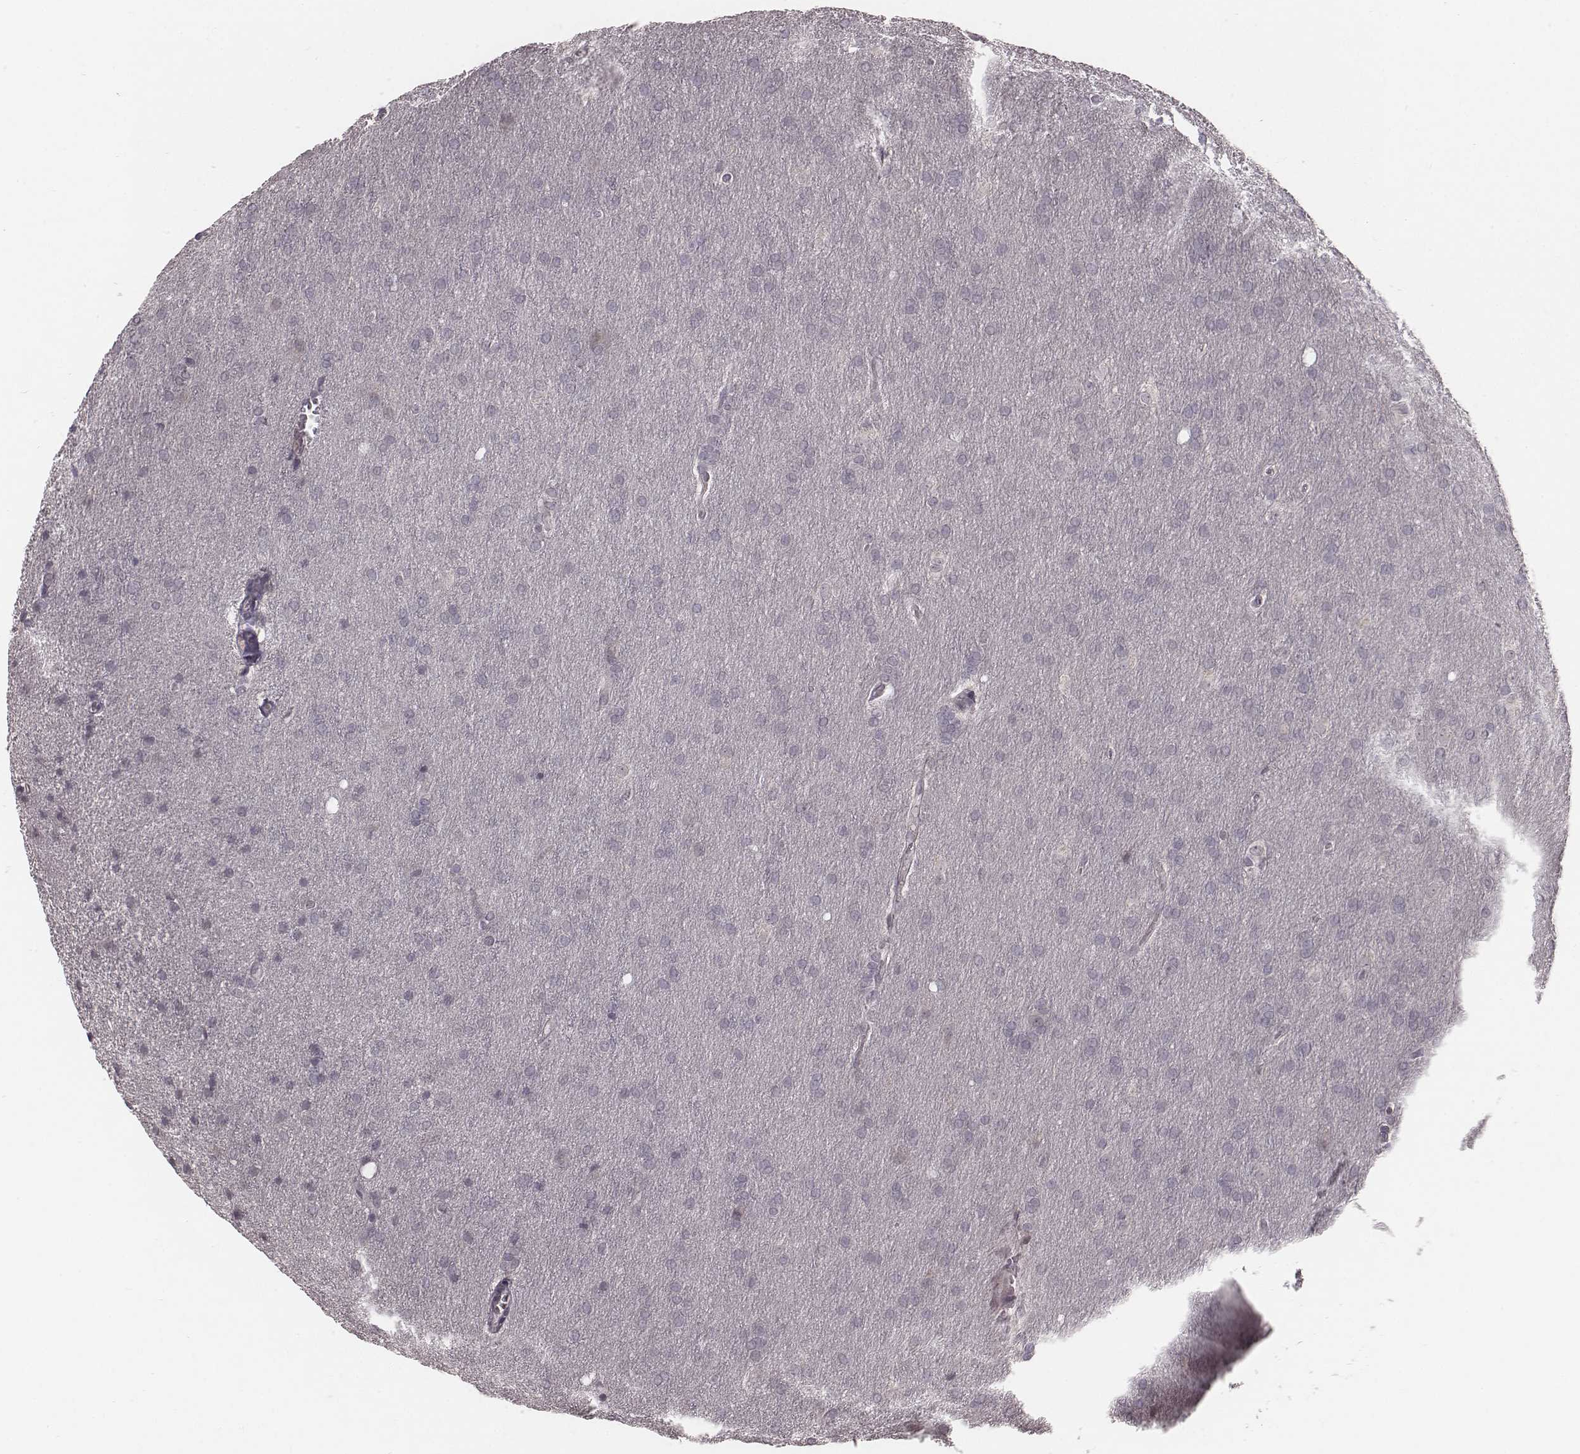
{"staining": {"intensity": "negative", "quantity": "none", "location": "none"}, "tissue": "glioma", "cell_type": "Tumor cells", "image_type": "cancer", "snomed": [{"axis": "morphology", "description": "Glioma, malignant, Low grade"}, {"axis": "topography", "description": "Brain"}], "caption": "Immunohistochemical staining of low-grade glioma (malignant) reveals no significant positivity in tumor cells.", "gene": "IQCG", "patient": {"sex": "female", "age": 32}}